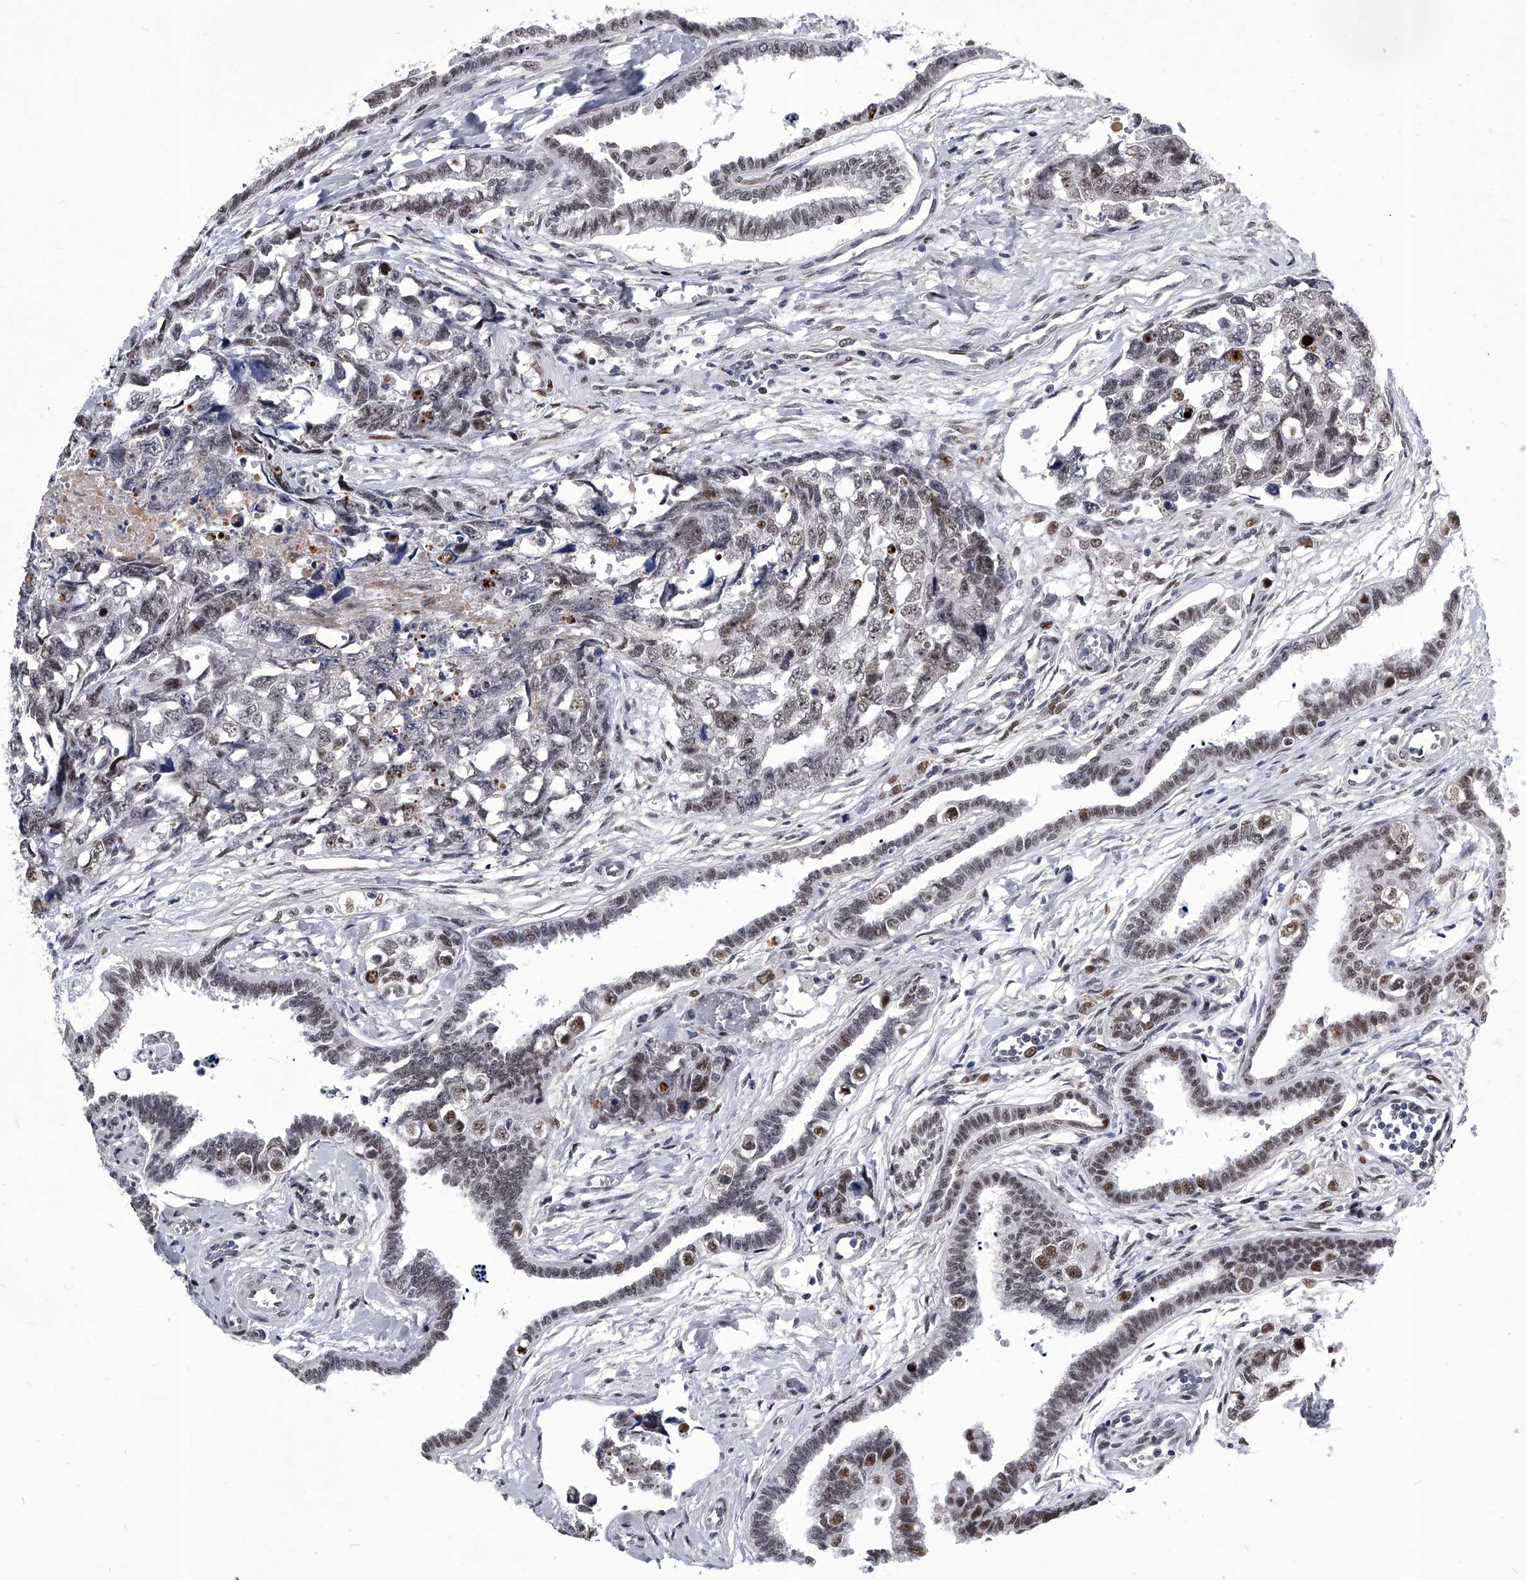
{"staining": {"intensity": "weak", "quantity": ">75%", "location": "nuclear"}, "tissue": "testis cancer", "cell_type": "Tumor cells", "image_type": "cancer", "snomed": [{"axis": "morphology", "description": "Carcinoma, Embryonal, NOS"}, {"axis": "topography", "description": "Testis"}], "caption": "DAB (3,3'-diaminobenzidine) immunohistochemical staining of testis cancer (embryonal carcinoma) reveals weak nuclear protein positivity in approximately >75% of tumor cells.", "gene": "CMTR1", "patient": {"sex": "male", "age": 31}}